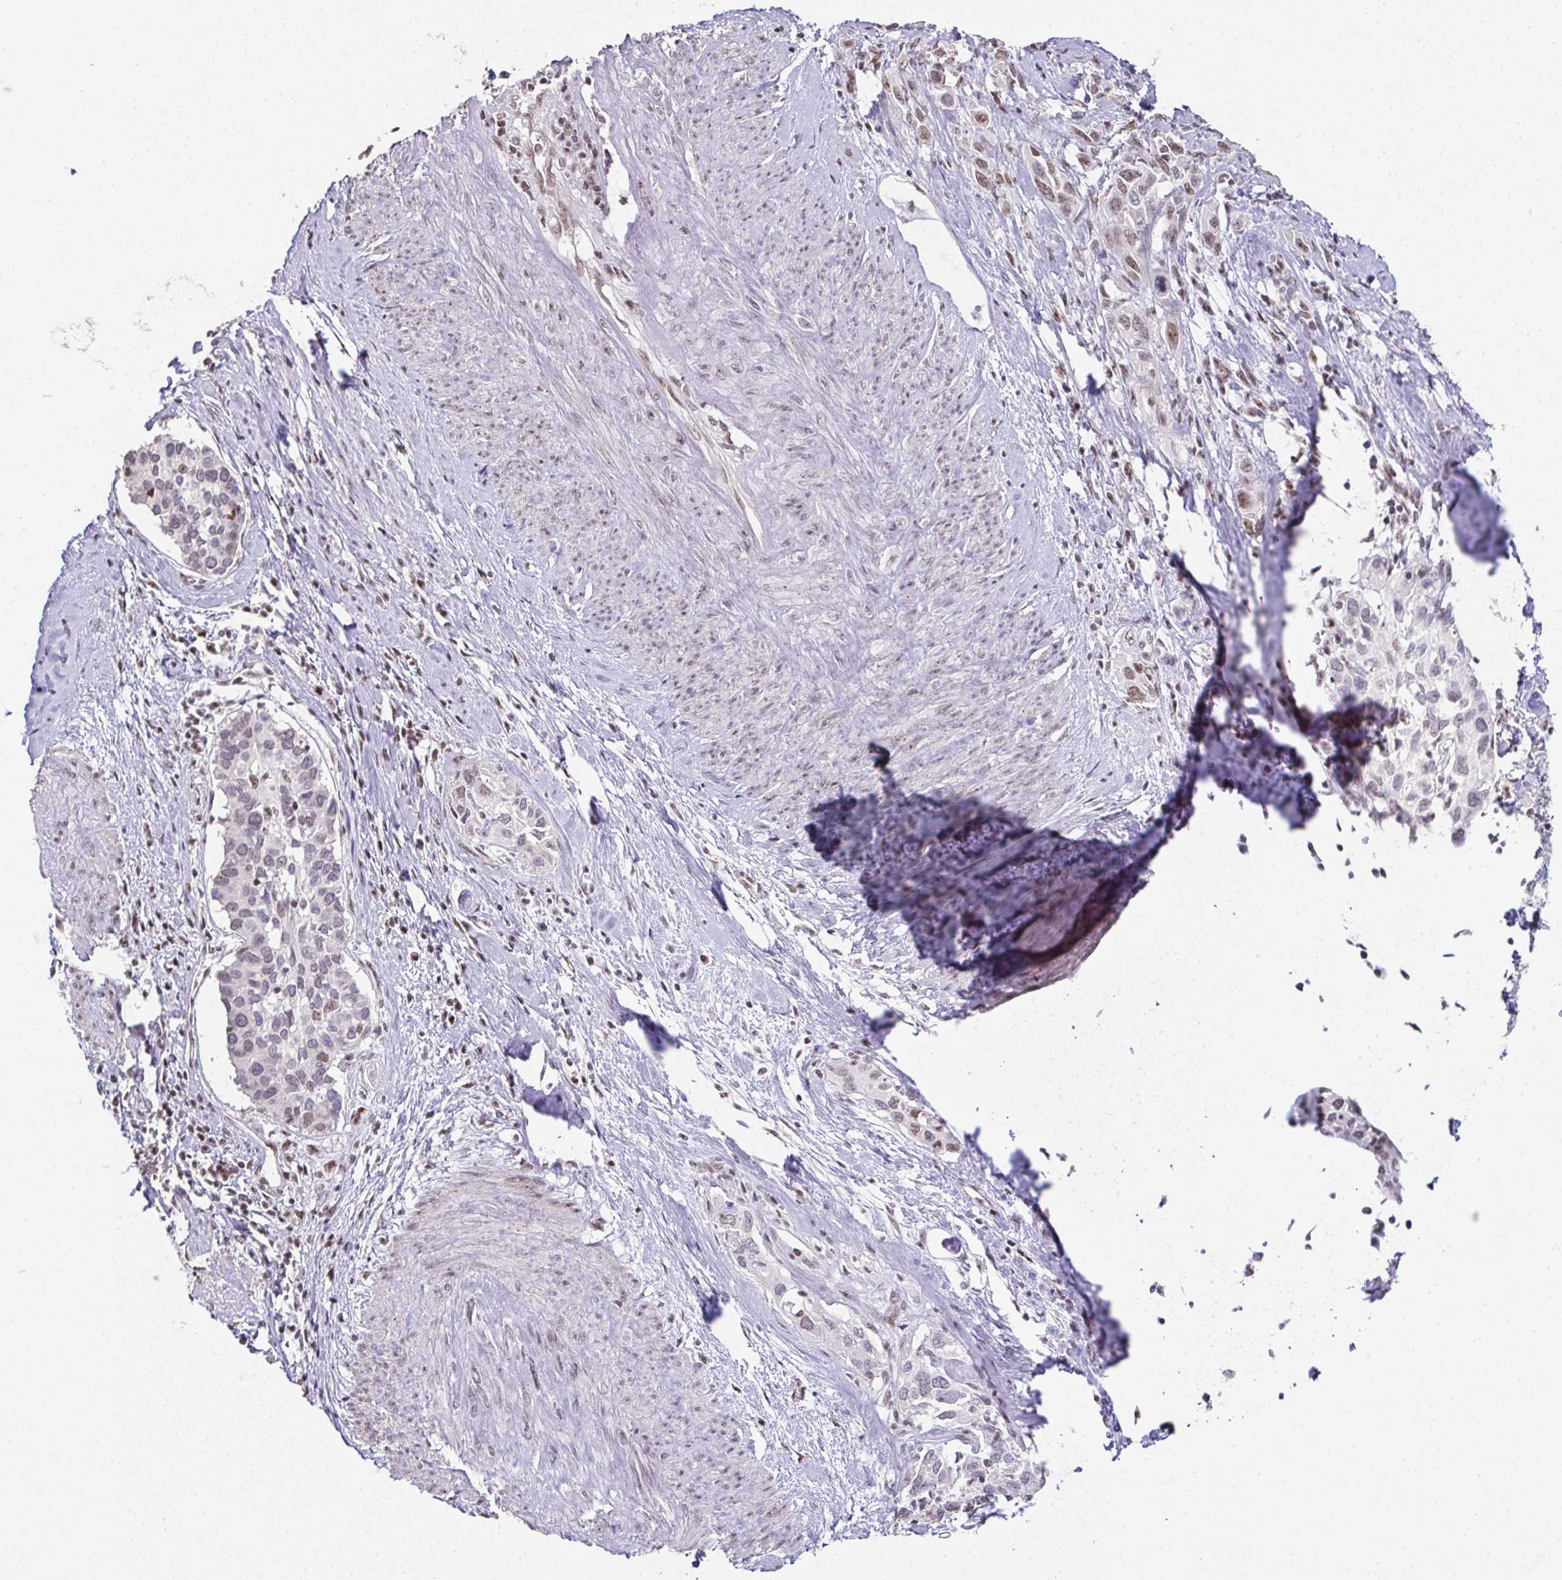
{"staining": {"intensity": "weak", "quantity": "25%-75%", "location": "nuclear"}, "tissue": "cervical cancer", "cell_type": "Tumor cells", "image_type": "cancer", "snomed": [{"axis": "morphology", "description": "Squamous cell carcinoma, NOS"}, {"axis": "topography", "description": "Cervix"}], "caption": "Protein staining shows weak nuclear expression in approximately 25%-75% of tumor cells in squamous cell carcinoma (cervical).", "gene": "ZNF800", "patient": {"sex": "female", "age": 51}}